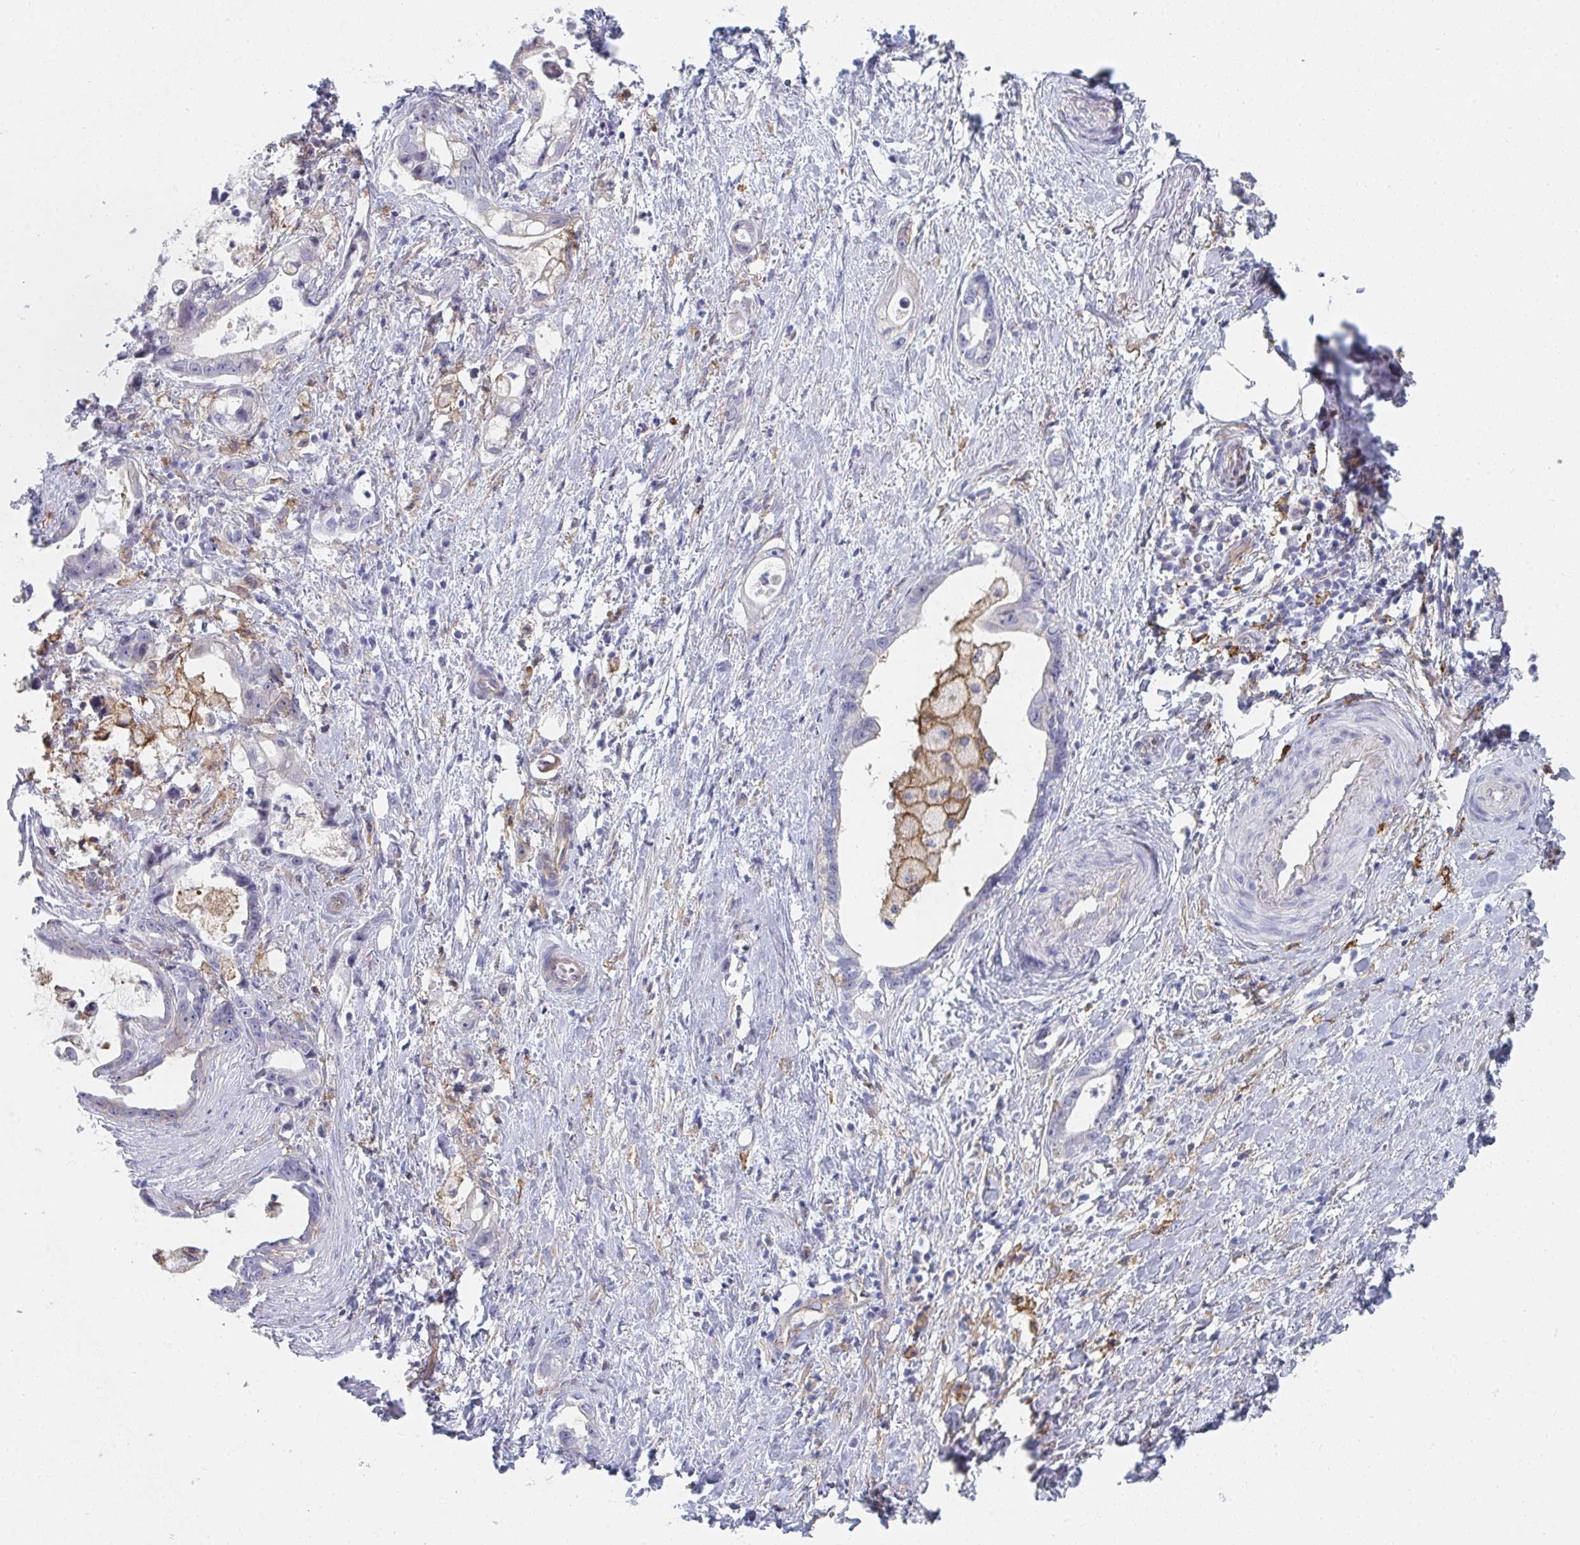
{"staining": {"intensity": "negative", "quantity": "none", "location": "none"}, "tissue": "stomach cancer", "cell_type": "Tumor cells", "image_type": "cancer", "snomed": [{"axis": "morphology", "description": "Adenocarcinoma, NOS"}, {"axis": "topography", "description": "Stomach"}], "caption": "DAB immunohistochemical staining of human adenocarcinoma (stomach) demonstrates no significant expression in tumor cells. (IHC, brightfield microscopy, high magnification).", "gene": "DAB2", "patient": {"sex": "male", "age": 55}}